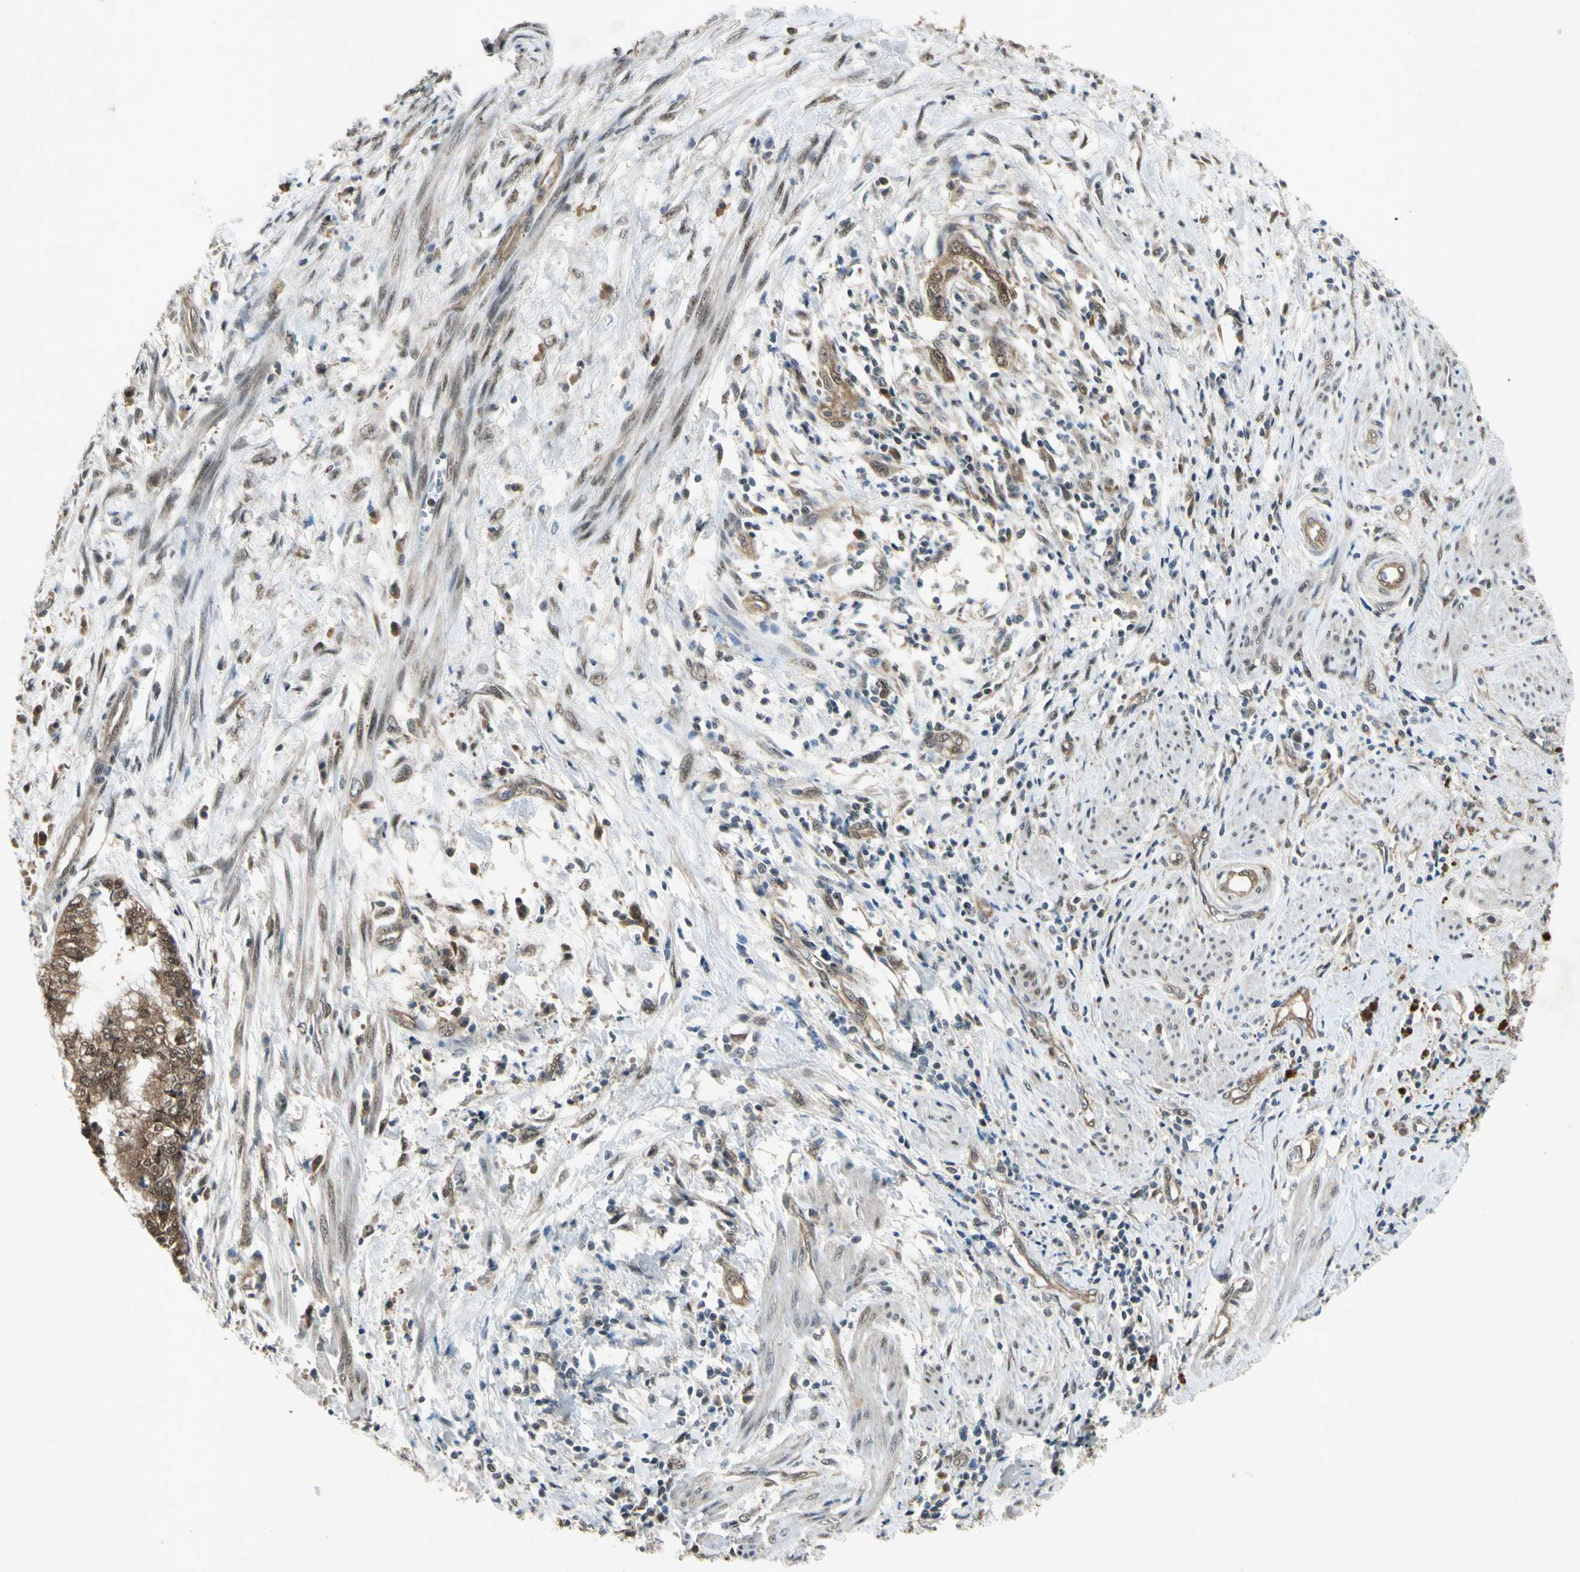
{"staining": {"intensity": "moderate", "quantity": ">75%", "location": "cytoplasmic/membranous,nuclear"}, "tissue": "endometrial cancer", "cell_type": "Tumor cells", "image_type": "cancer", "snomed": [{"axis": "morphology", "description": "Necrosis, NOS"}, {"axis": "morphology", "description": "Adenocarcinoma, NOS"}, {"axis": "topography", "description": "Endometrium"}], "caption": "Adenocarcinoma (endometrial) stained for a protein (brown) demonstrates moderate cytoplasmic/membranous and nuclear positive staining in about >75% of tumor cells.", "gene": "PSMD5", "patient": {"sex": "female", "age": 79}}